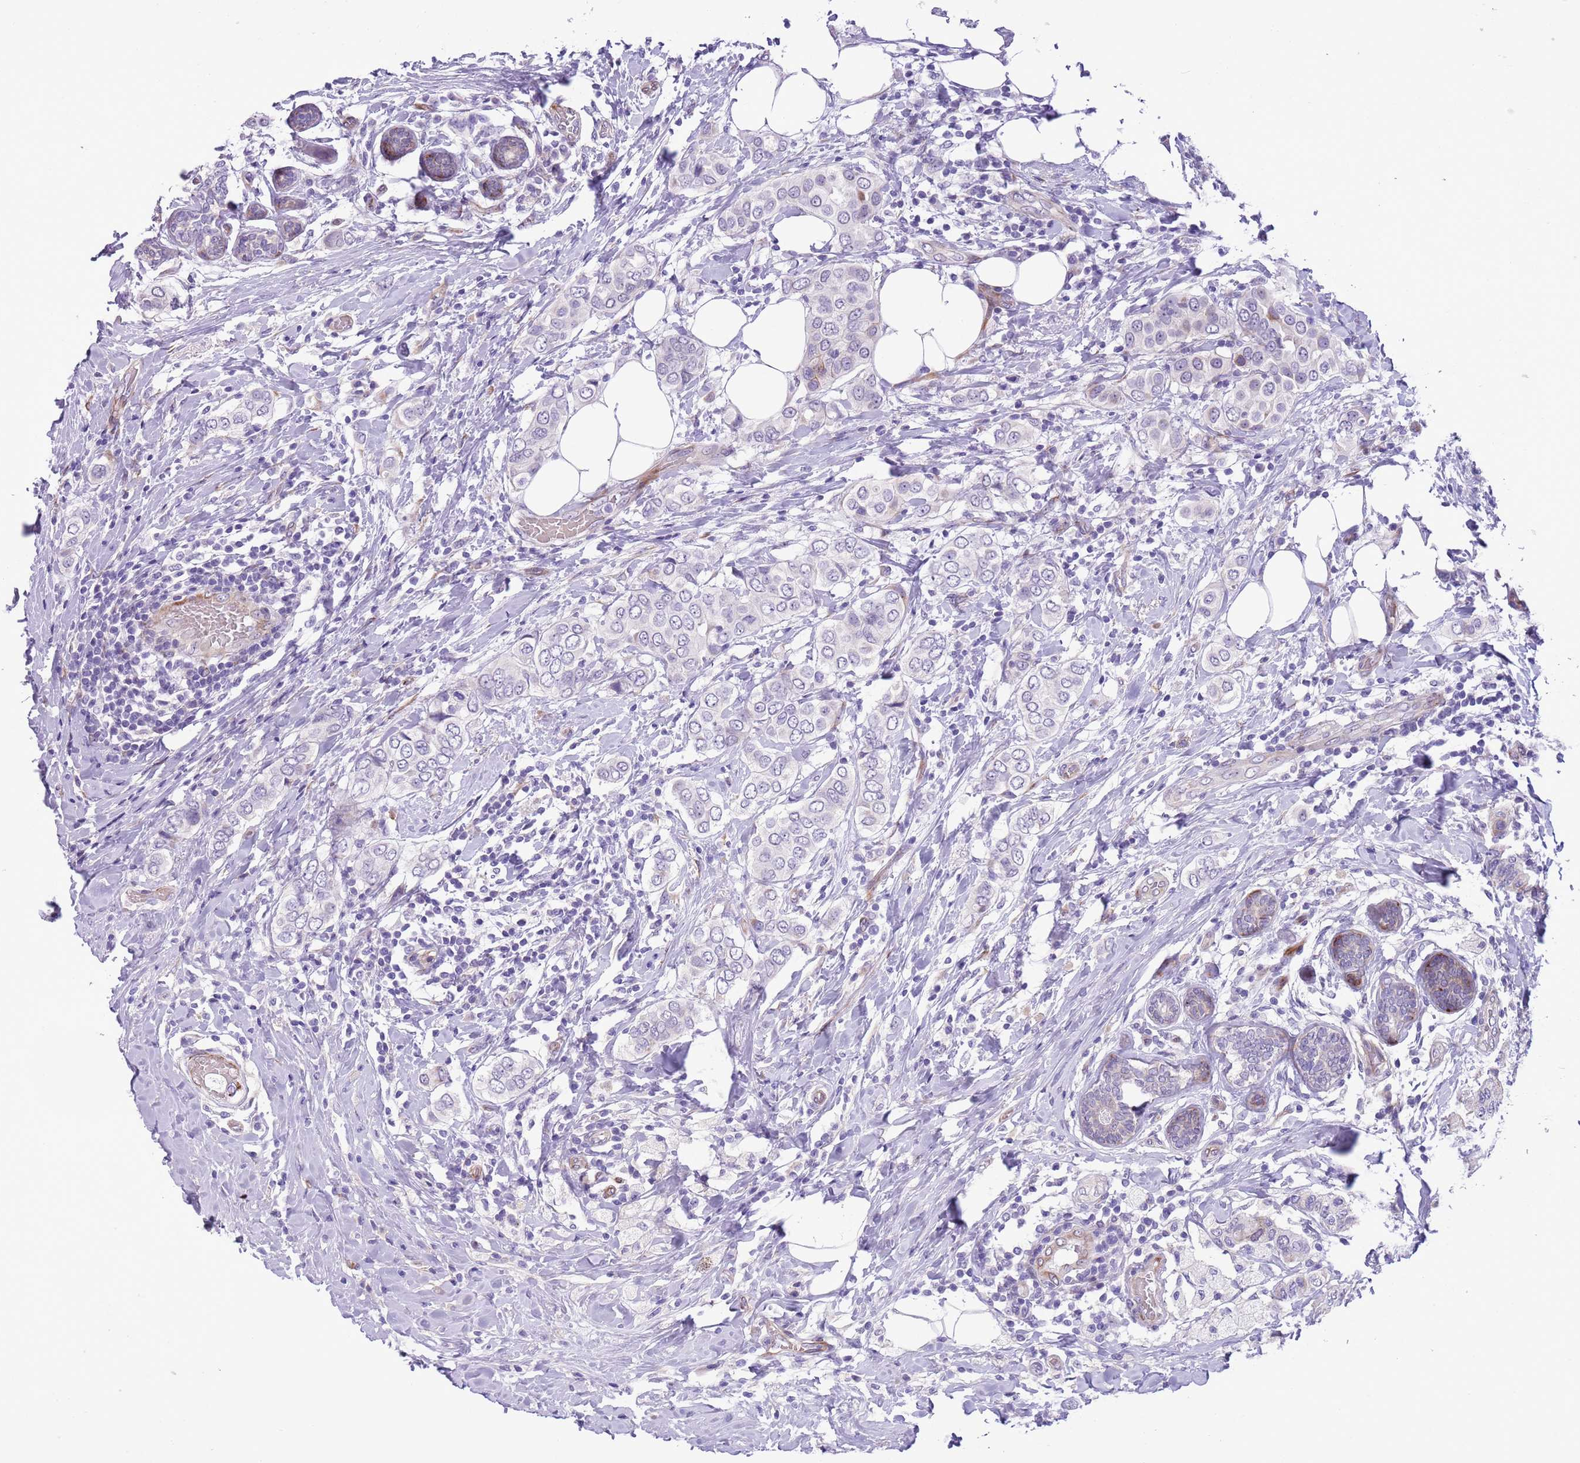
{"staining": {"intensity": "negative", "quantity": "none", "location": "none"}, "tissue": "breast cancer", "cell_type": "Tumor cells", "image_type": "cancer", "snomed": [{"axis": "morphology", "description": "Lobular carcinoma"}, {"axis": "topography", "description": "Breast"}], "caption": "The image shows no significant expression in tumor cells of breast cancer (lobular carcinoma).", "gene": "MRPL32", "patient": {"sex": "female", "age": 51}}